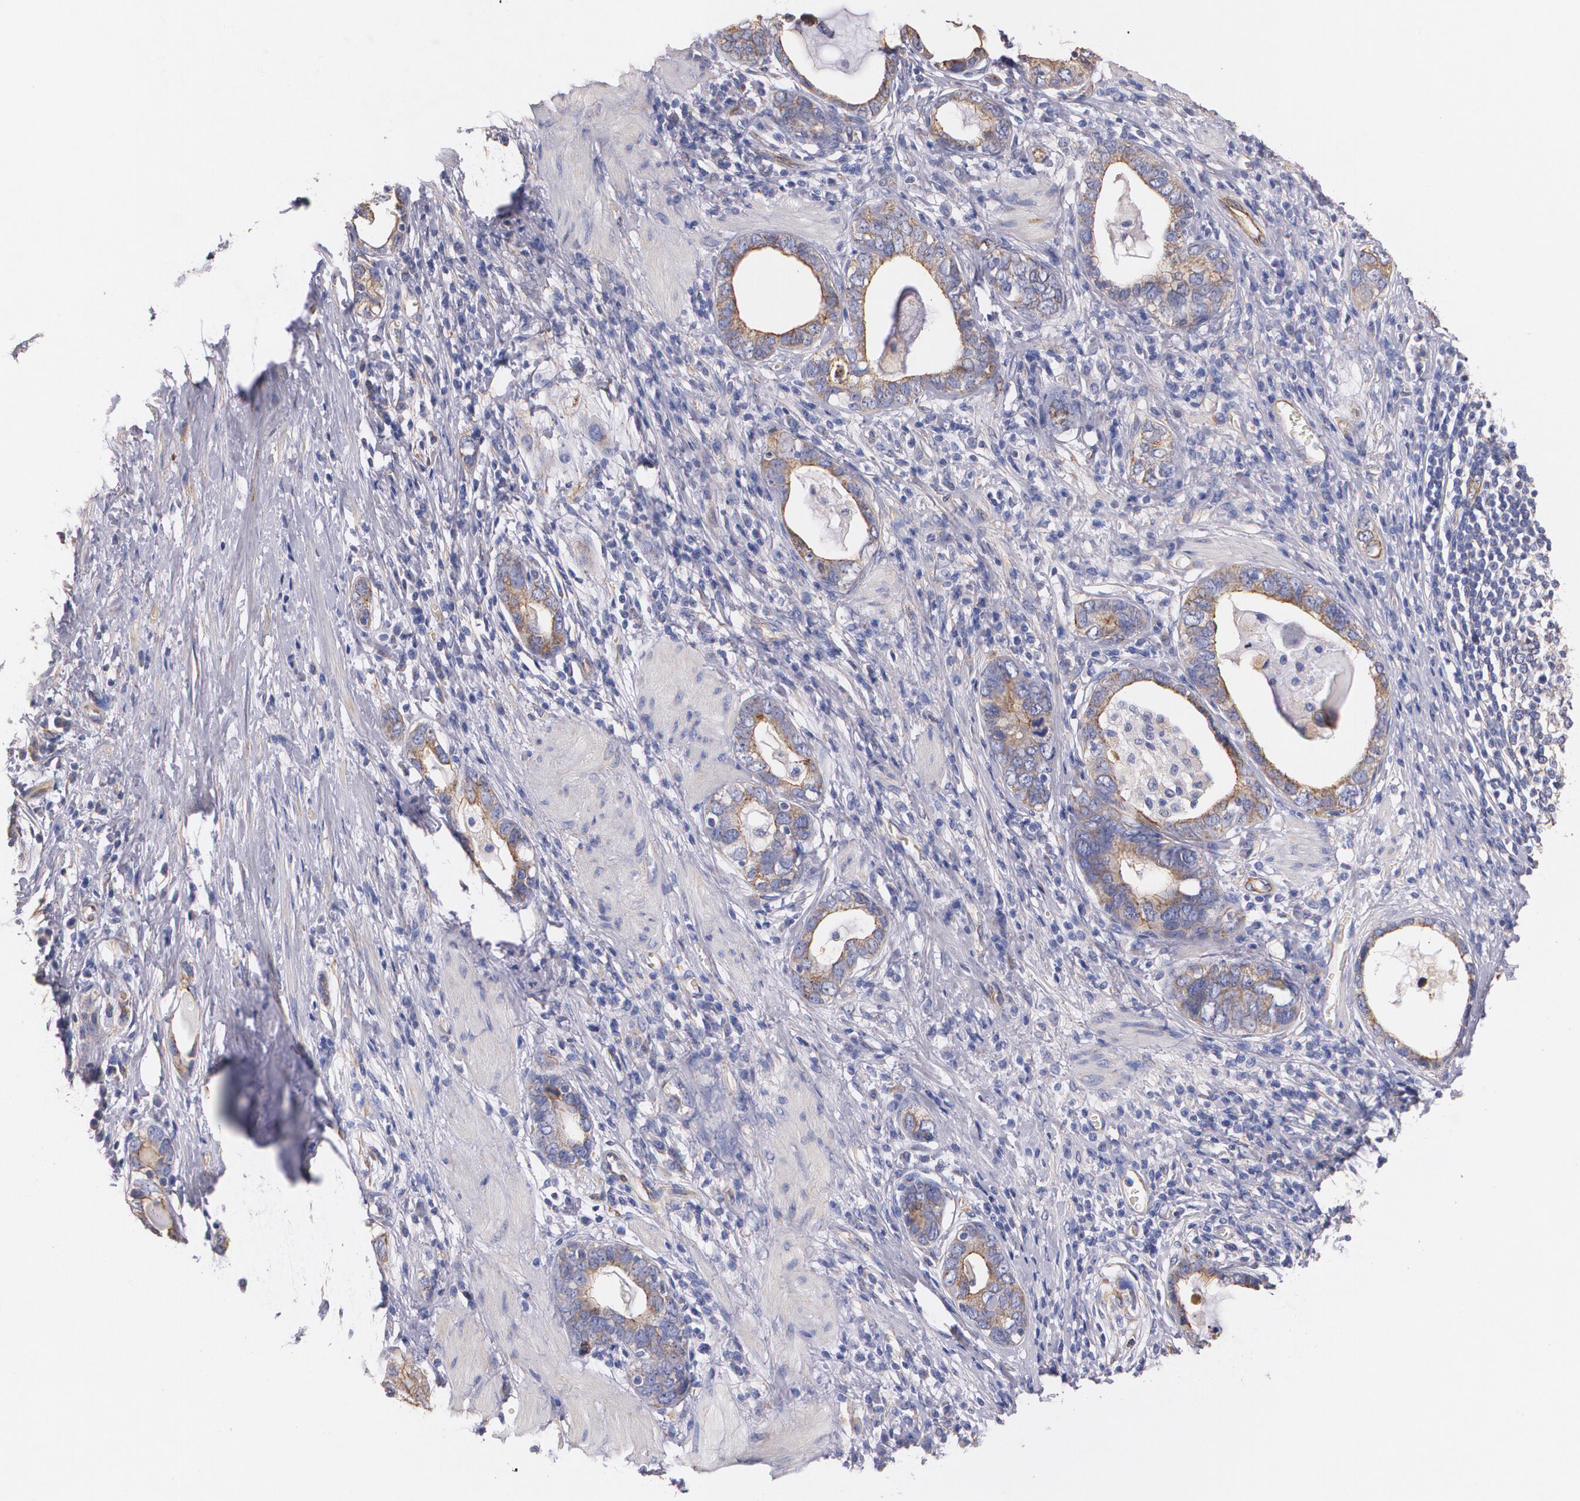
{"staining": {"intensity": "moderate", "quantity": ">75%", "location": "cytoplasmic/membranous"}, "tissue": "stomach cancer", "cell_type": "Tumor cells", "image_type": "cancer", "snomed": [{"axis": "morphology", "description": "Adenocarcinoma, NOS"}, {"axis": "topography", "description": "Stomach, lower"}], "caption": "Adenocarcinoma (stomach) was stained to show a protein in brown. There is medium levels of moderate cytoplasmic/membranous expression in approximately >75% of tumor cells.", "gene": "TJP1", "patient": {"sex": "female", "age": 93}}